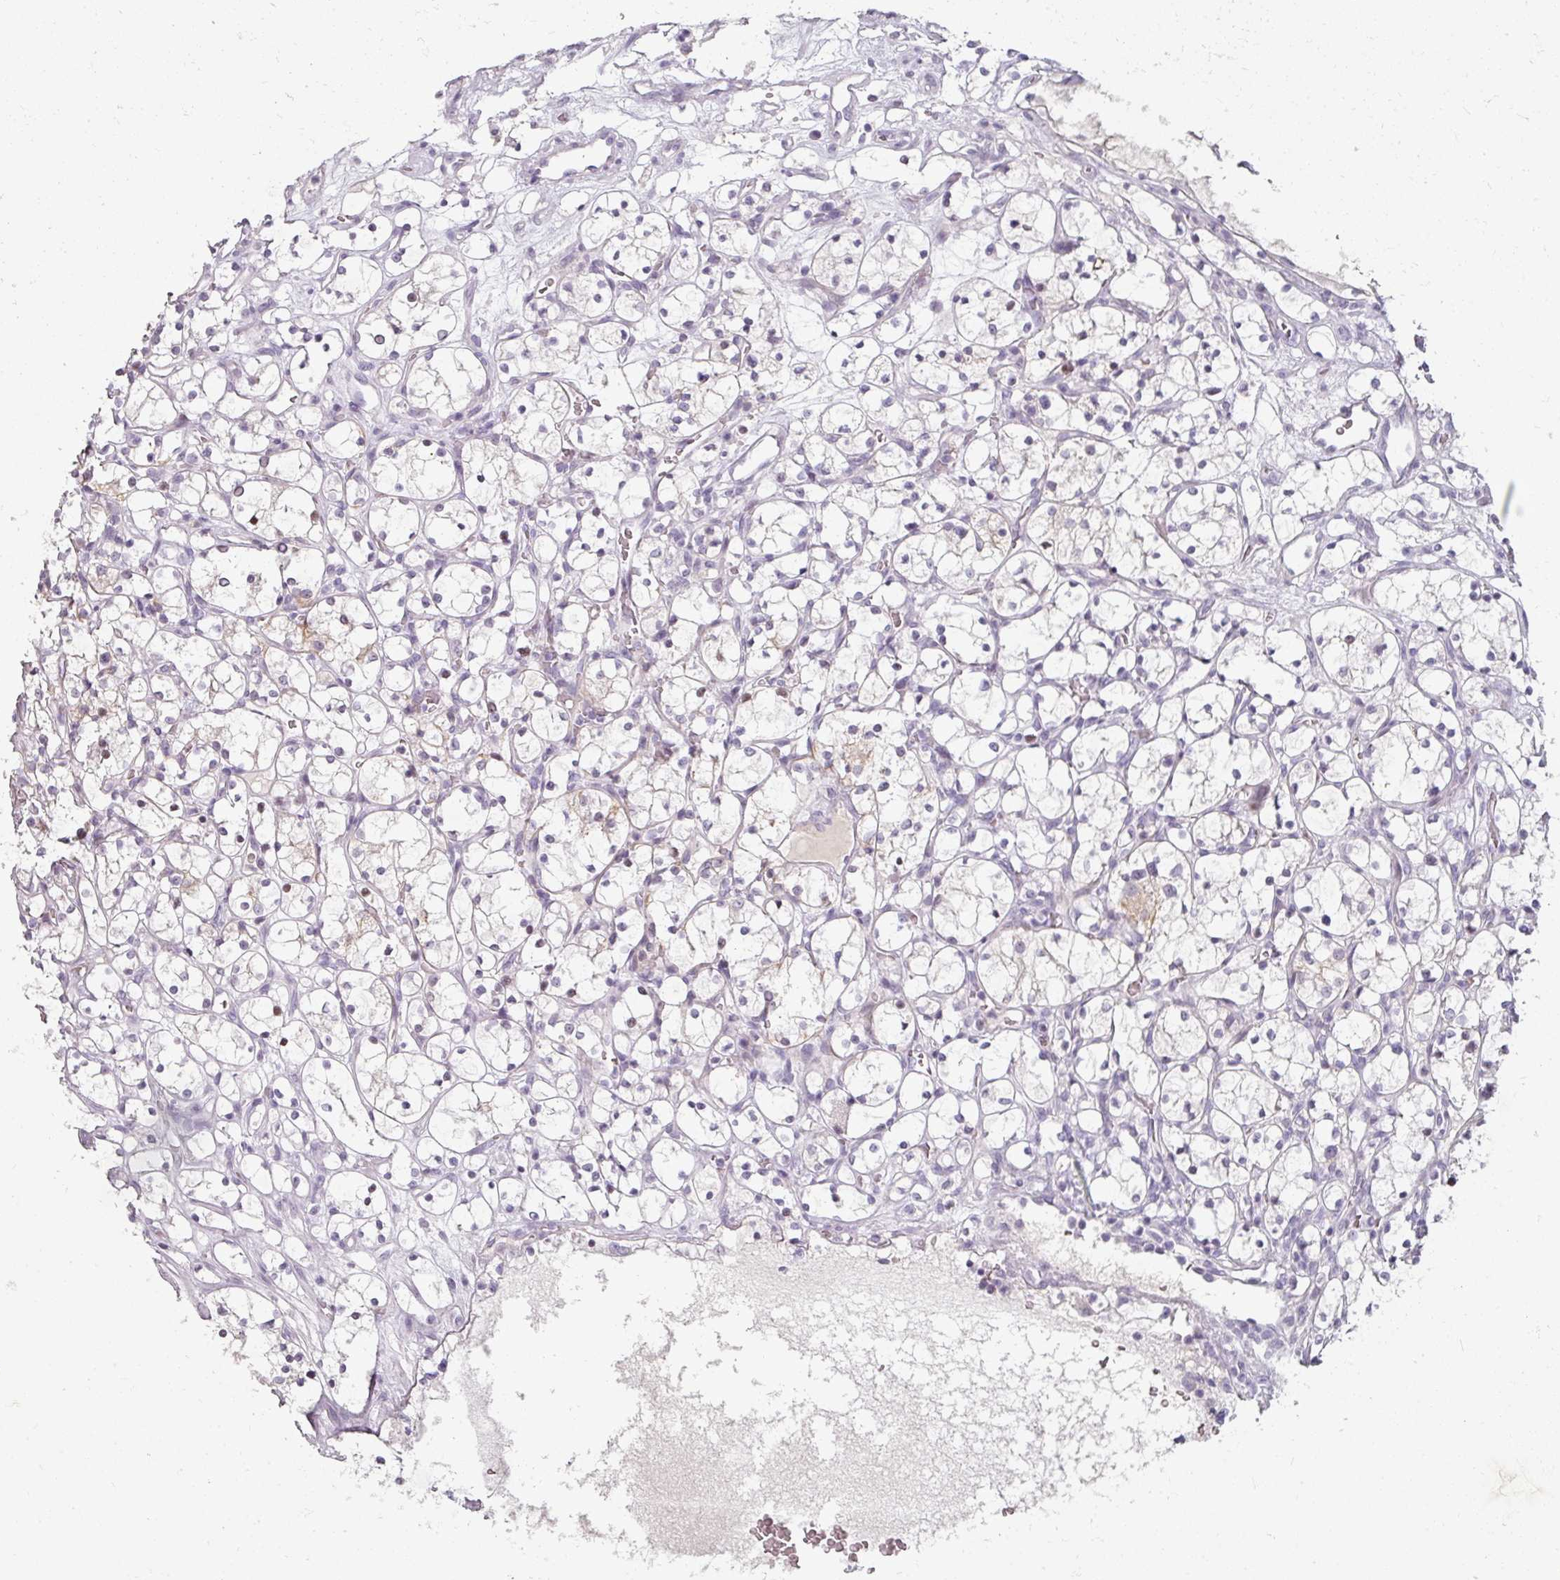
{"staining": {"intensity": "negative", "quantity": "none", "location": "none"}, "tissue": "renal cancer", "cell_type": "Tumor cells", "image_type": "cancer", "snomed": [{"axis": "morphology", "description": "Adenocarcinoma, NOS"}, {"axis": "topography", "description": "Kidney"}], "caption": "A photomicrograph of human adenocarcinoma (renal) is negative for staining in tumor cells.", "gene": "GTF2H3", "patient": {"sex": "female", "age": 69}}